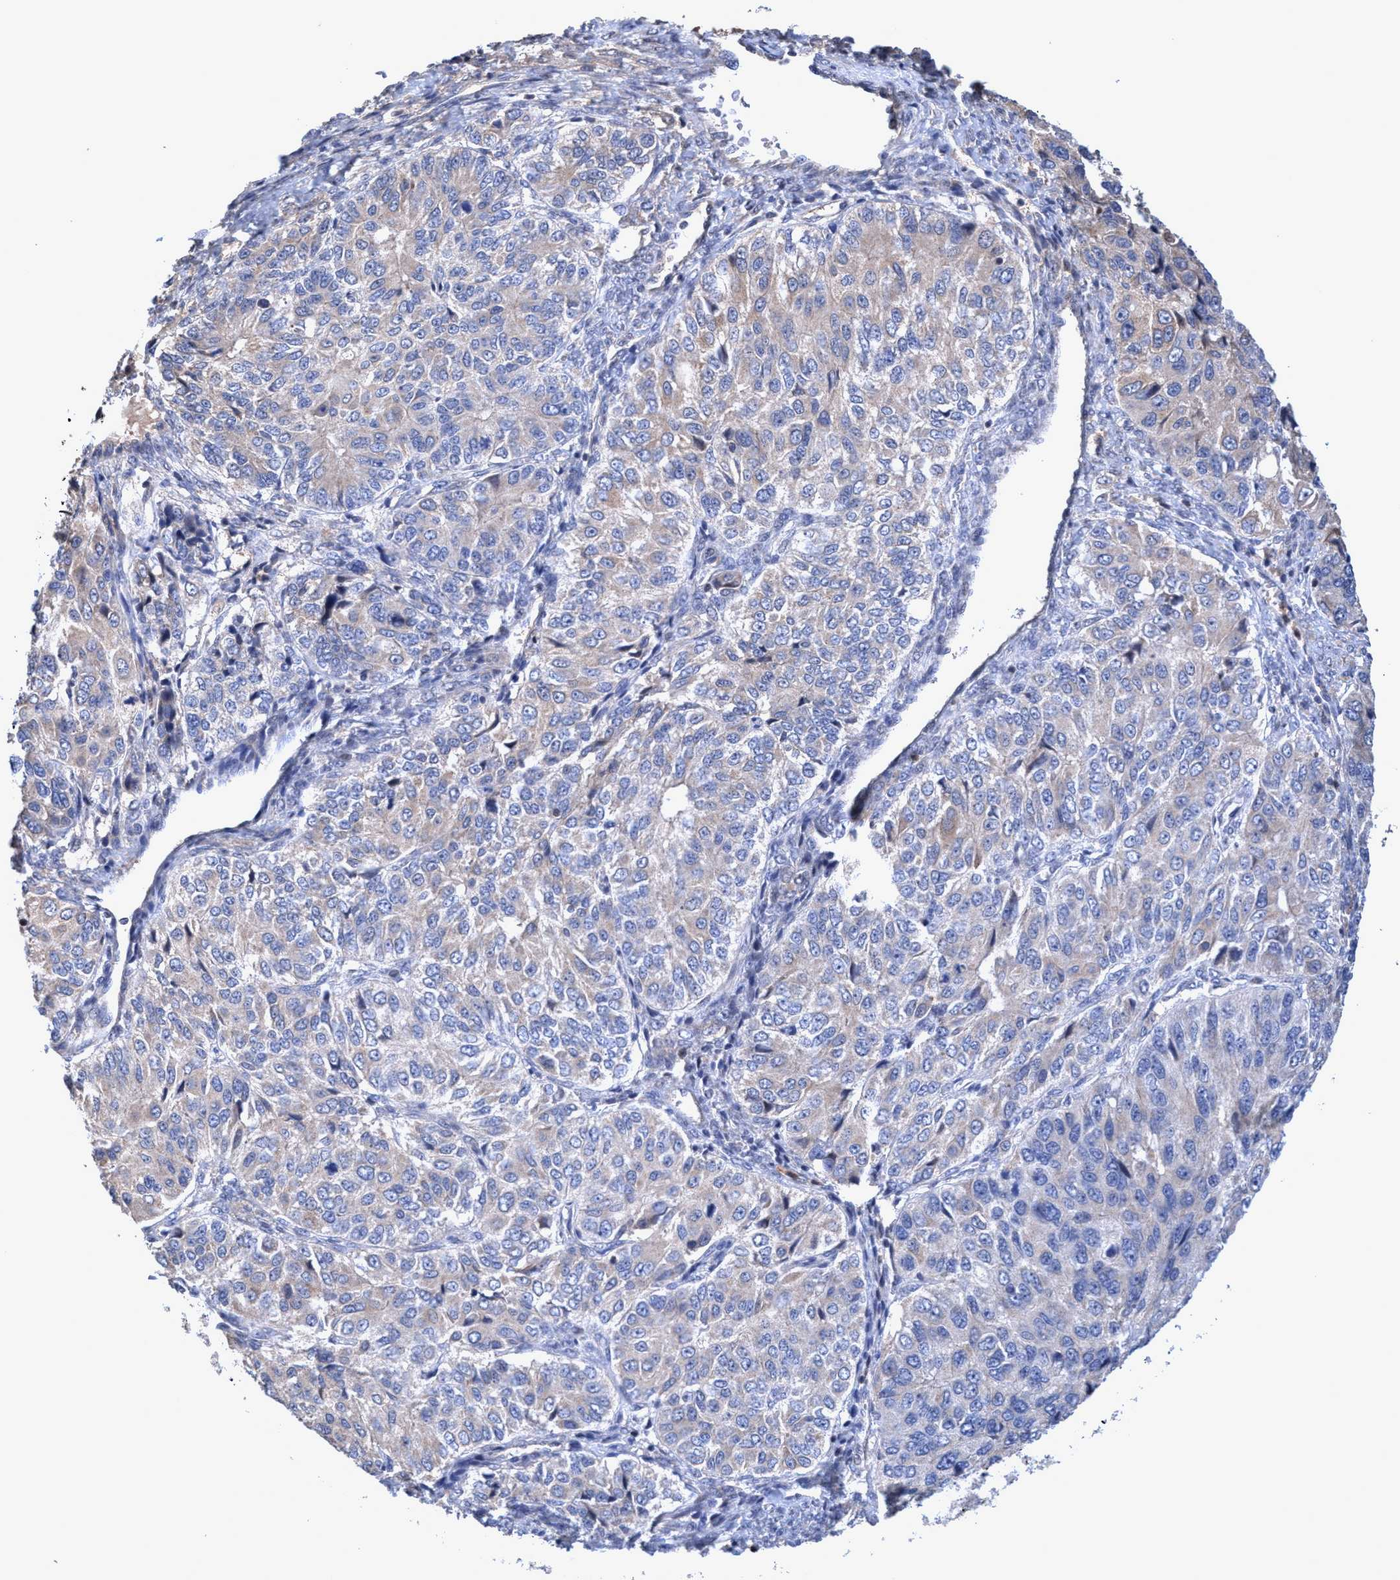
{"staining": {"intensity": "weak", "quantity": "<25%", "location": "cytoplasmic/membranous"}, "tissue": "ovarian cancer", "cell_type": "Tumor cells", "image_type": "cancer", "snomed": [{"axis": "morphology", "description": "Carcinoma, endometroid"}, {"axis": "topography", "description": "Ovary"}], "caption": "This is an immunohistochemistry (IHC) photomicrograph of human endometroid carcinoma (ovarian). There is no positivity in tumor cells.", "gene": "ZNF677", "patient": {"sex": "female", "age": 51}}